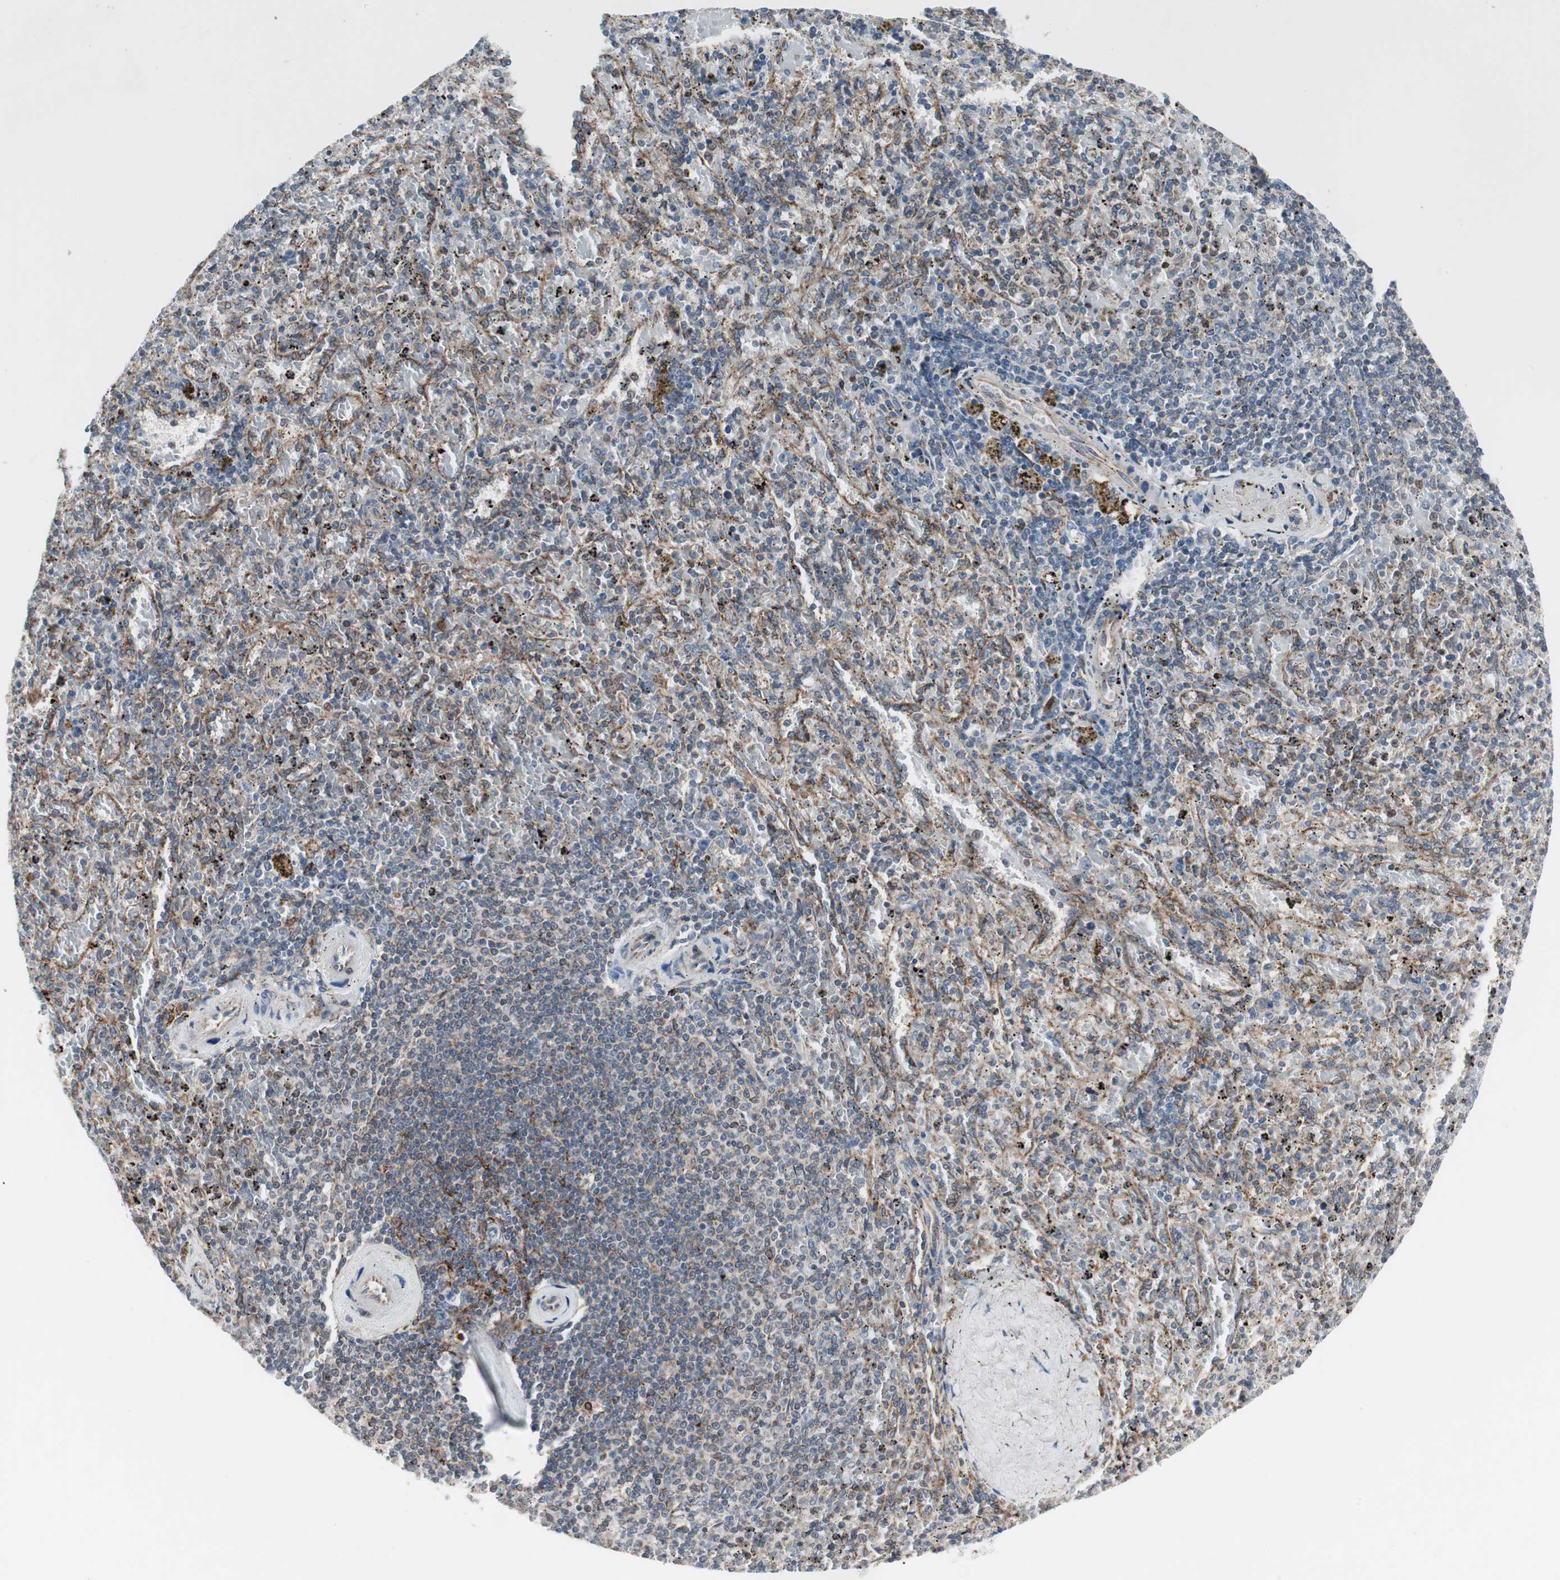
{"staining": {"intensity": "moderate", "quantity": "25%-75%", "location": "cytoplasmic/membranous"}, "tissue": "spleen", "cell_type": "Cells in red pulp", "image_type": "normal", "snomed": [{"axis": "morphology", "description": "Normal tissue, NOS"}, {"axis": "topography", "description": "Spleen"}], "caption": "Immunohistochemical staining of normal human spleen reveals medium levels of moderate cytoplasmic/membranous positivity in approximately 25%-75% of cells in red pulp. Ihc stains the protein of interest in brown and the nuclei are stained blue.", "gene": "H6PD", "patient": {"sex": "female", "age": 43}}